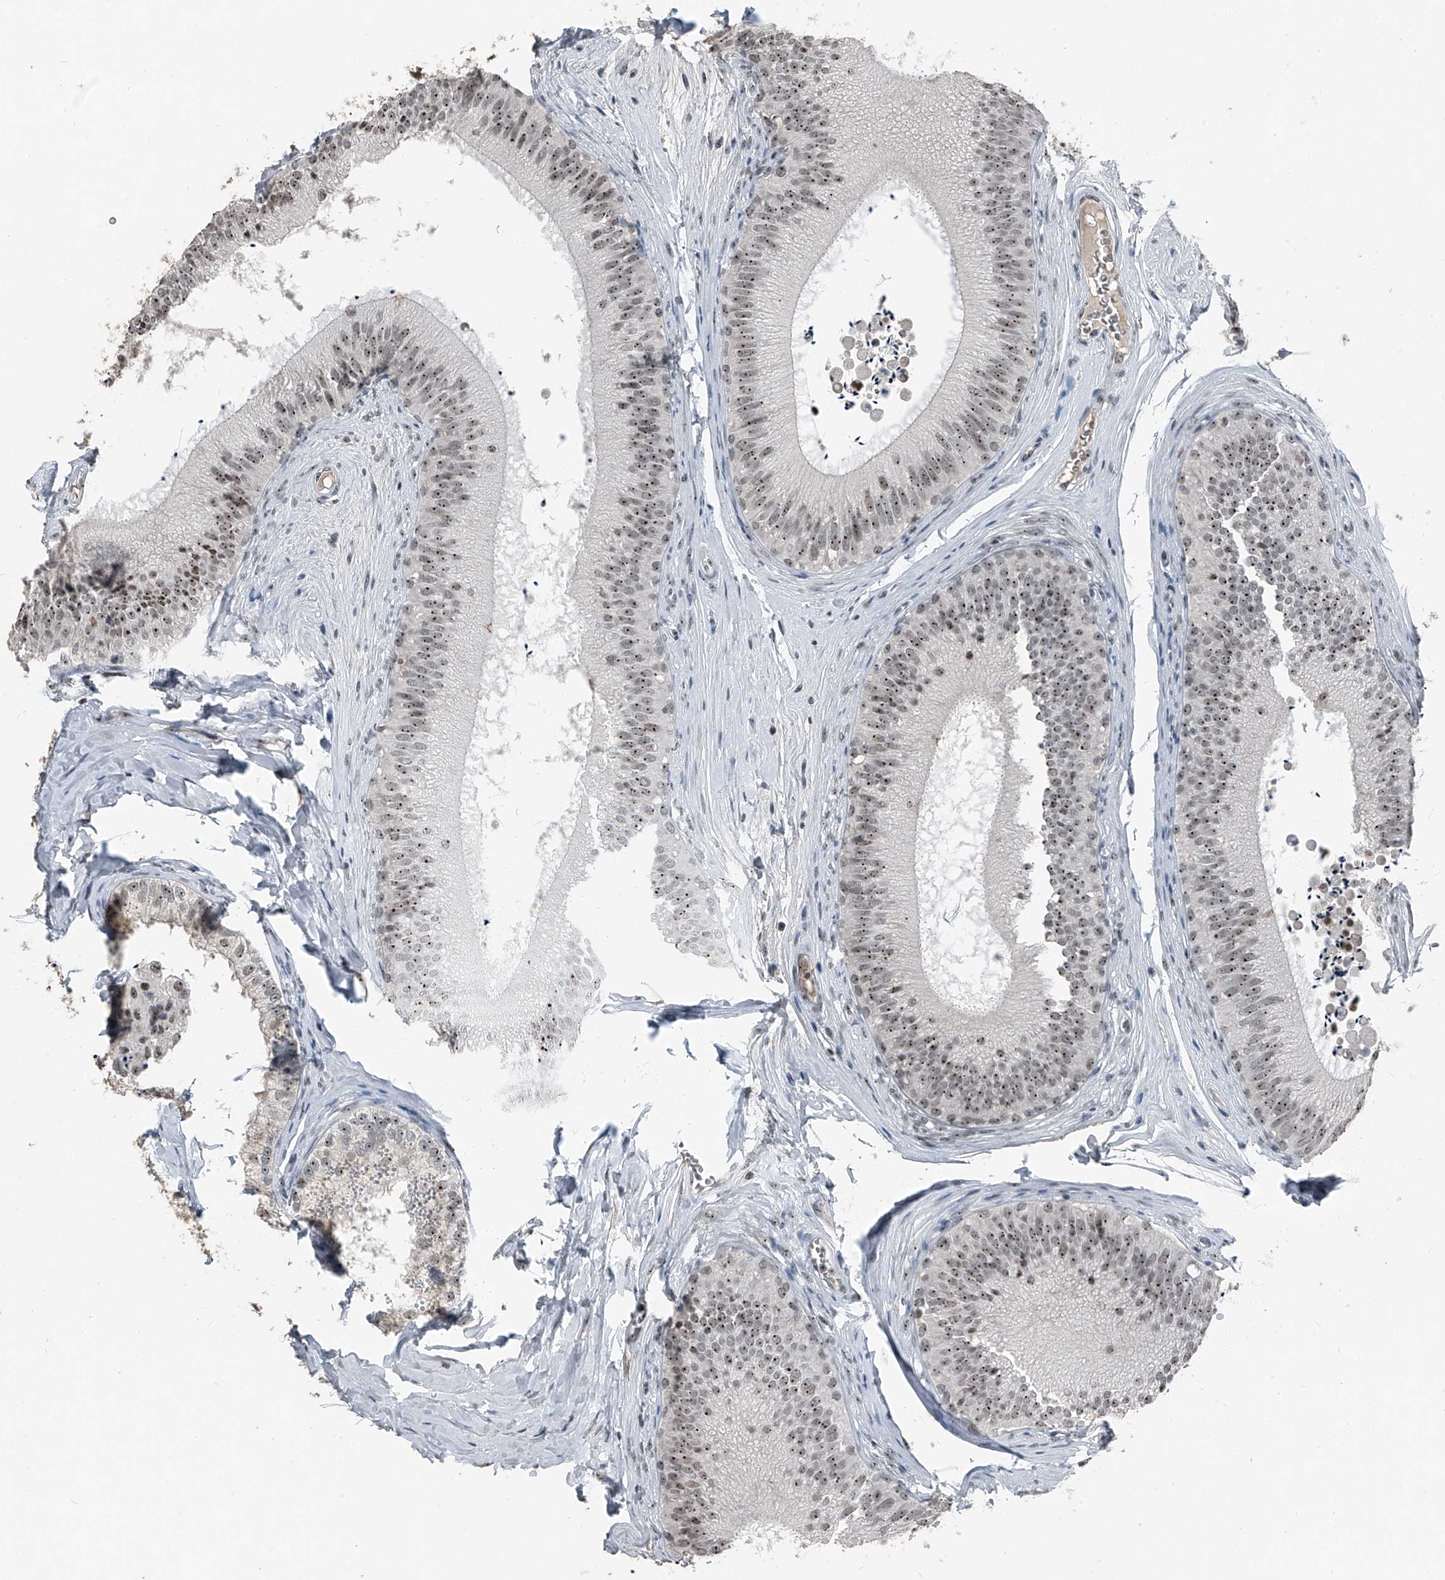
{"staining": {"intensity": "moderate", "quantity": ">75%", "location": "nuclear"}, "tissue": "epididymis", "cell_type": "Glandular cells", "image_type": "normal", "snomed": [{"axis": "morphology", "description": "Normal tissue, NOS"}, {"axis": "topography", "description": "Epididymis"}], "caption": "Glandular cells demonstrate moderate nuclear positivity in approximately >75% of cells in unremarkable epididymis. The staining was performed using DAB (3,3'-diaminobenzidine) to visualize the protein expression in brown, while the nuclei were stained in blue with hematoxylin (Magnification: 20x).", "gene": "TCOF1", "patient": {"sex": "male", "age": 29}}